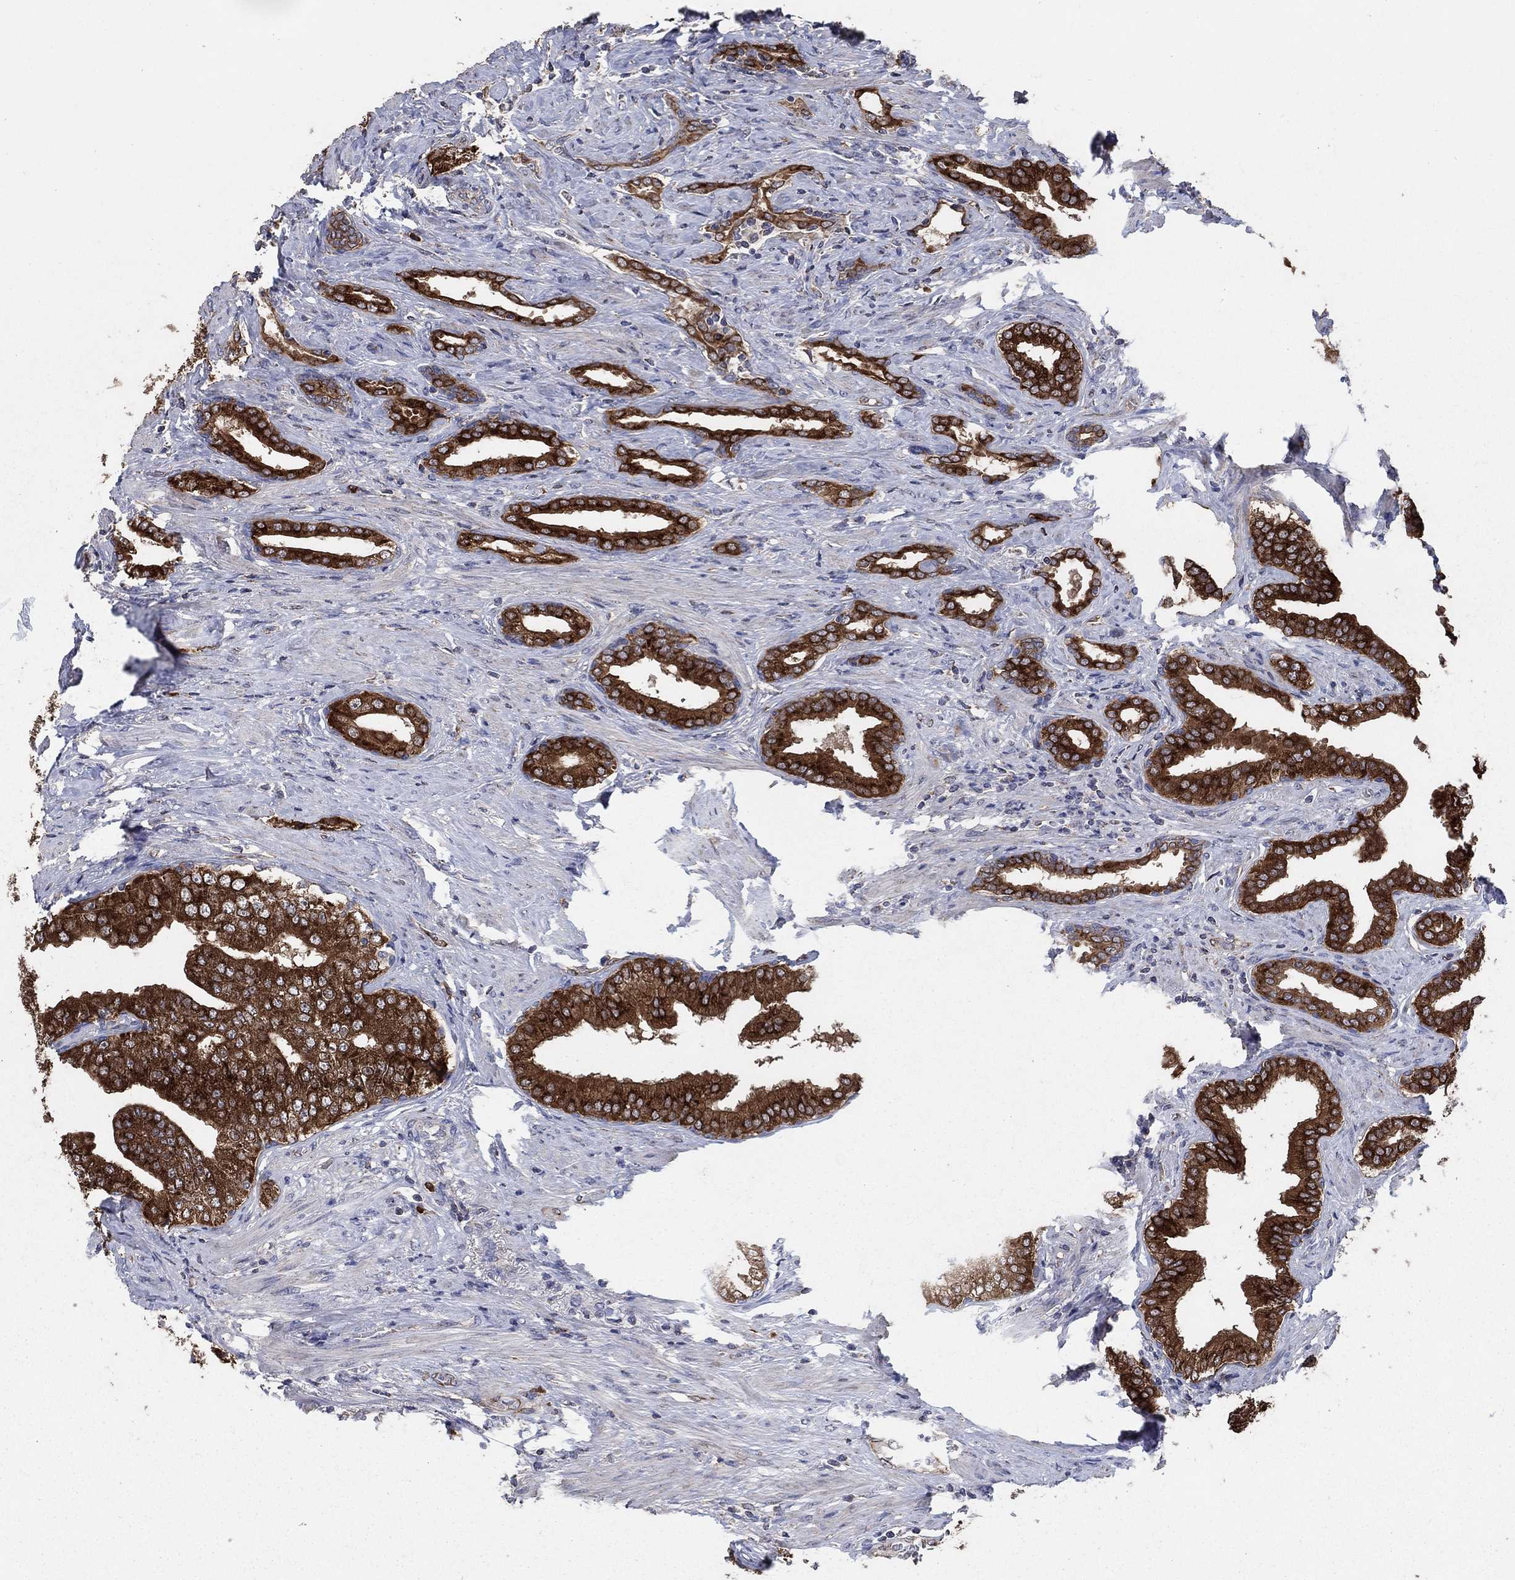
{"staining": {"intensity": "strong", "quantity": ">75%", "location": "cytoplasmic/membranous"}, "tissue": "prostate cancer", "cell_type": "Tumor cells", "image_type": "cancer", "snomed": [{"axis": "morphology", "description": "Adenocarcinoma, Low grade"}, {"axis": "topography", "description": "Prostate and seminal vesicle, NOS"}], "caption": "About >75% of tumor cells in prostate adenocarcinoma (low-grade) exhibit strong cytoplasmic/membranous protein expression as visualized by brown immunohistochemical staining.", "gene": "HID1", "patient": {"sex": "male", "age": 61}}